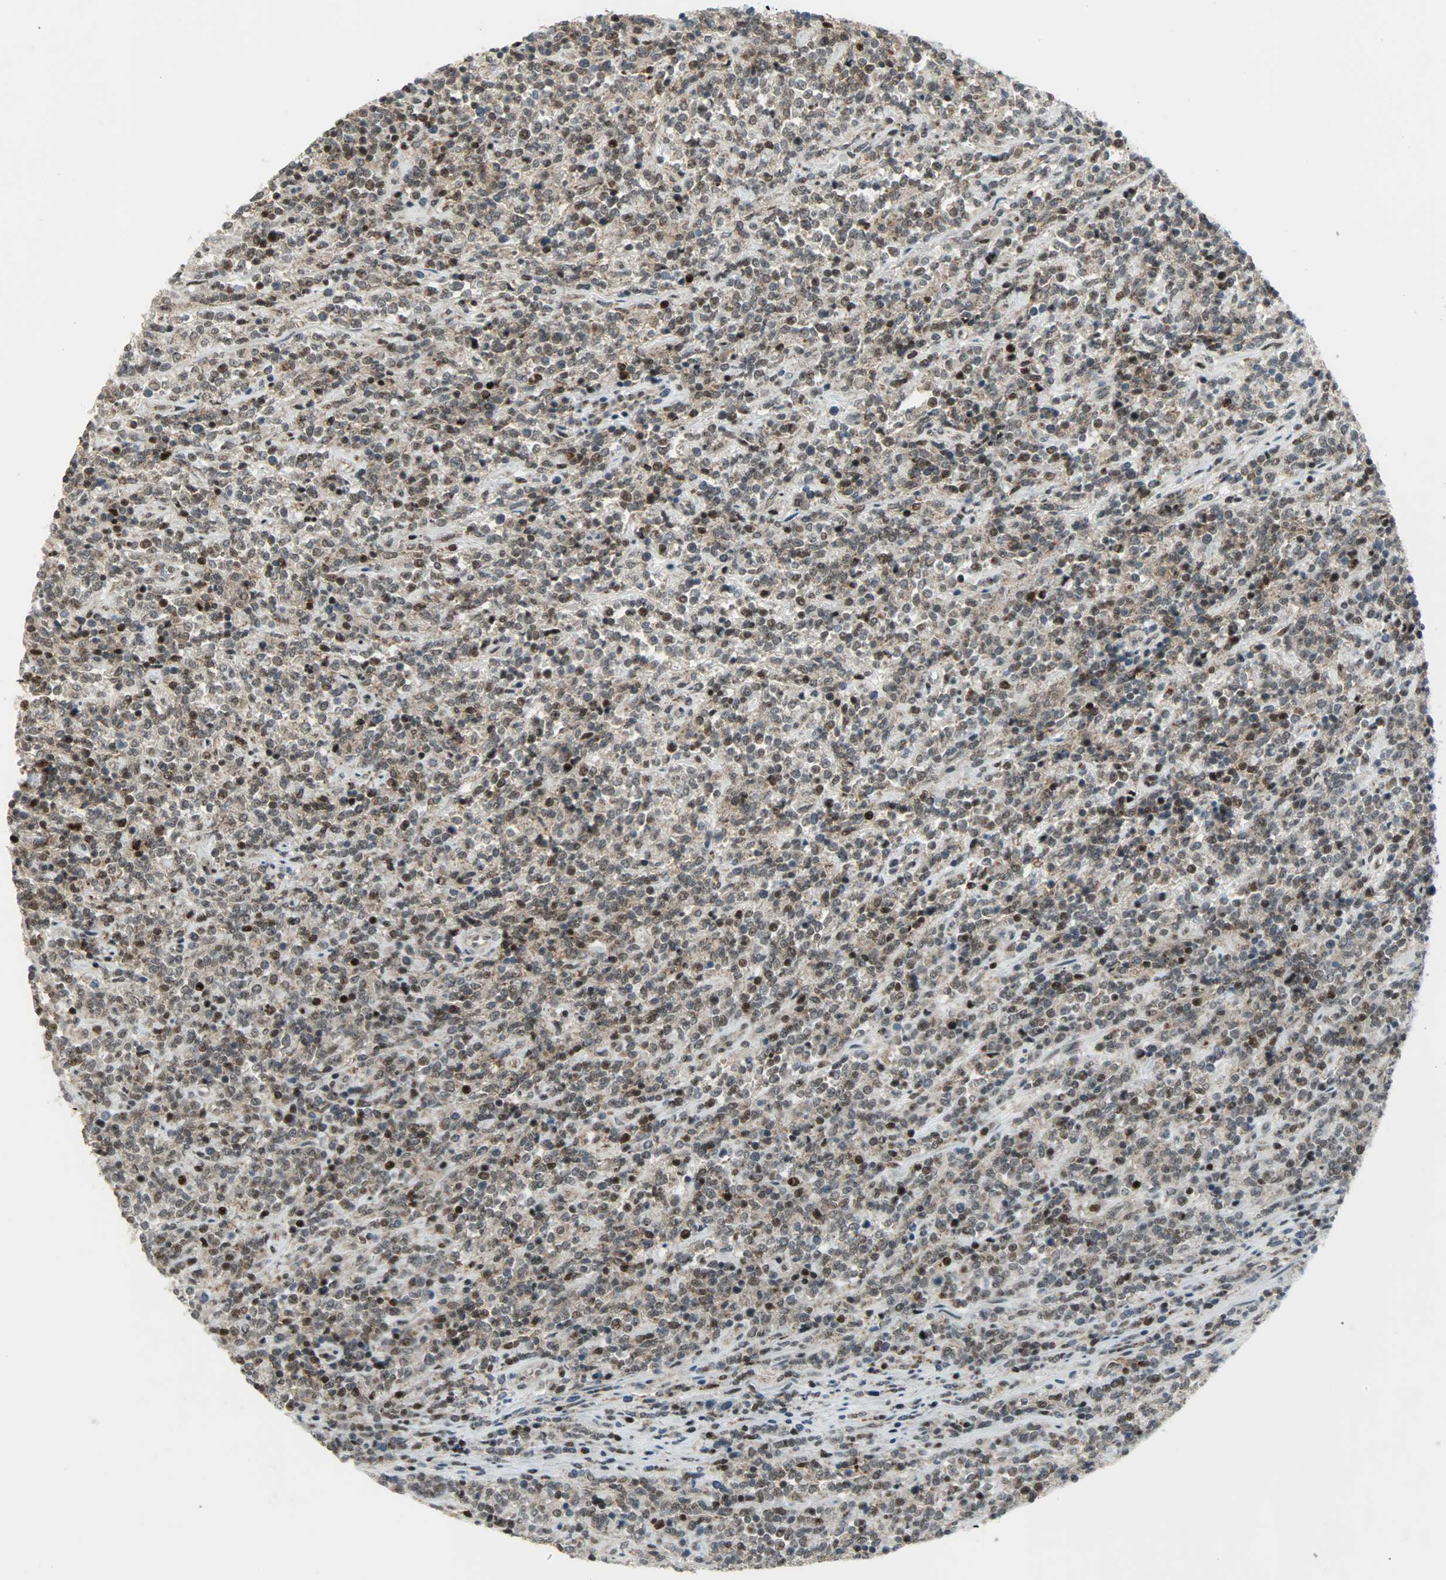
{"staining": {"intensity": "moderate", "quantity": "25%-75%", "location": "cytoplasmic/membranous,nuclear"}, "tissue": "lymphoma", "cell_type": "Tumor cells", "image_type": "cancer", "snomed": [{"axis": "morphology", "description": "Malignant lymphoma, non-Hodgkin's type, High grade"}, {"axis": "topography", "description": "Soft tissue"}], "caption": "Lymphoma stained with a protein marker reveals moderate staining in tumor cells.", "gene": "IL15", "patient": {"sex": "male", "age": 18}}